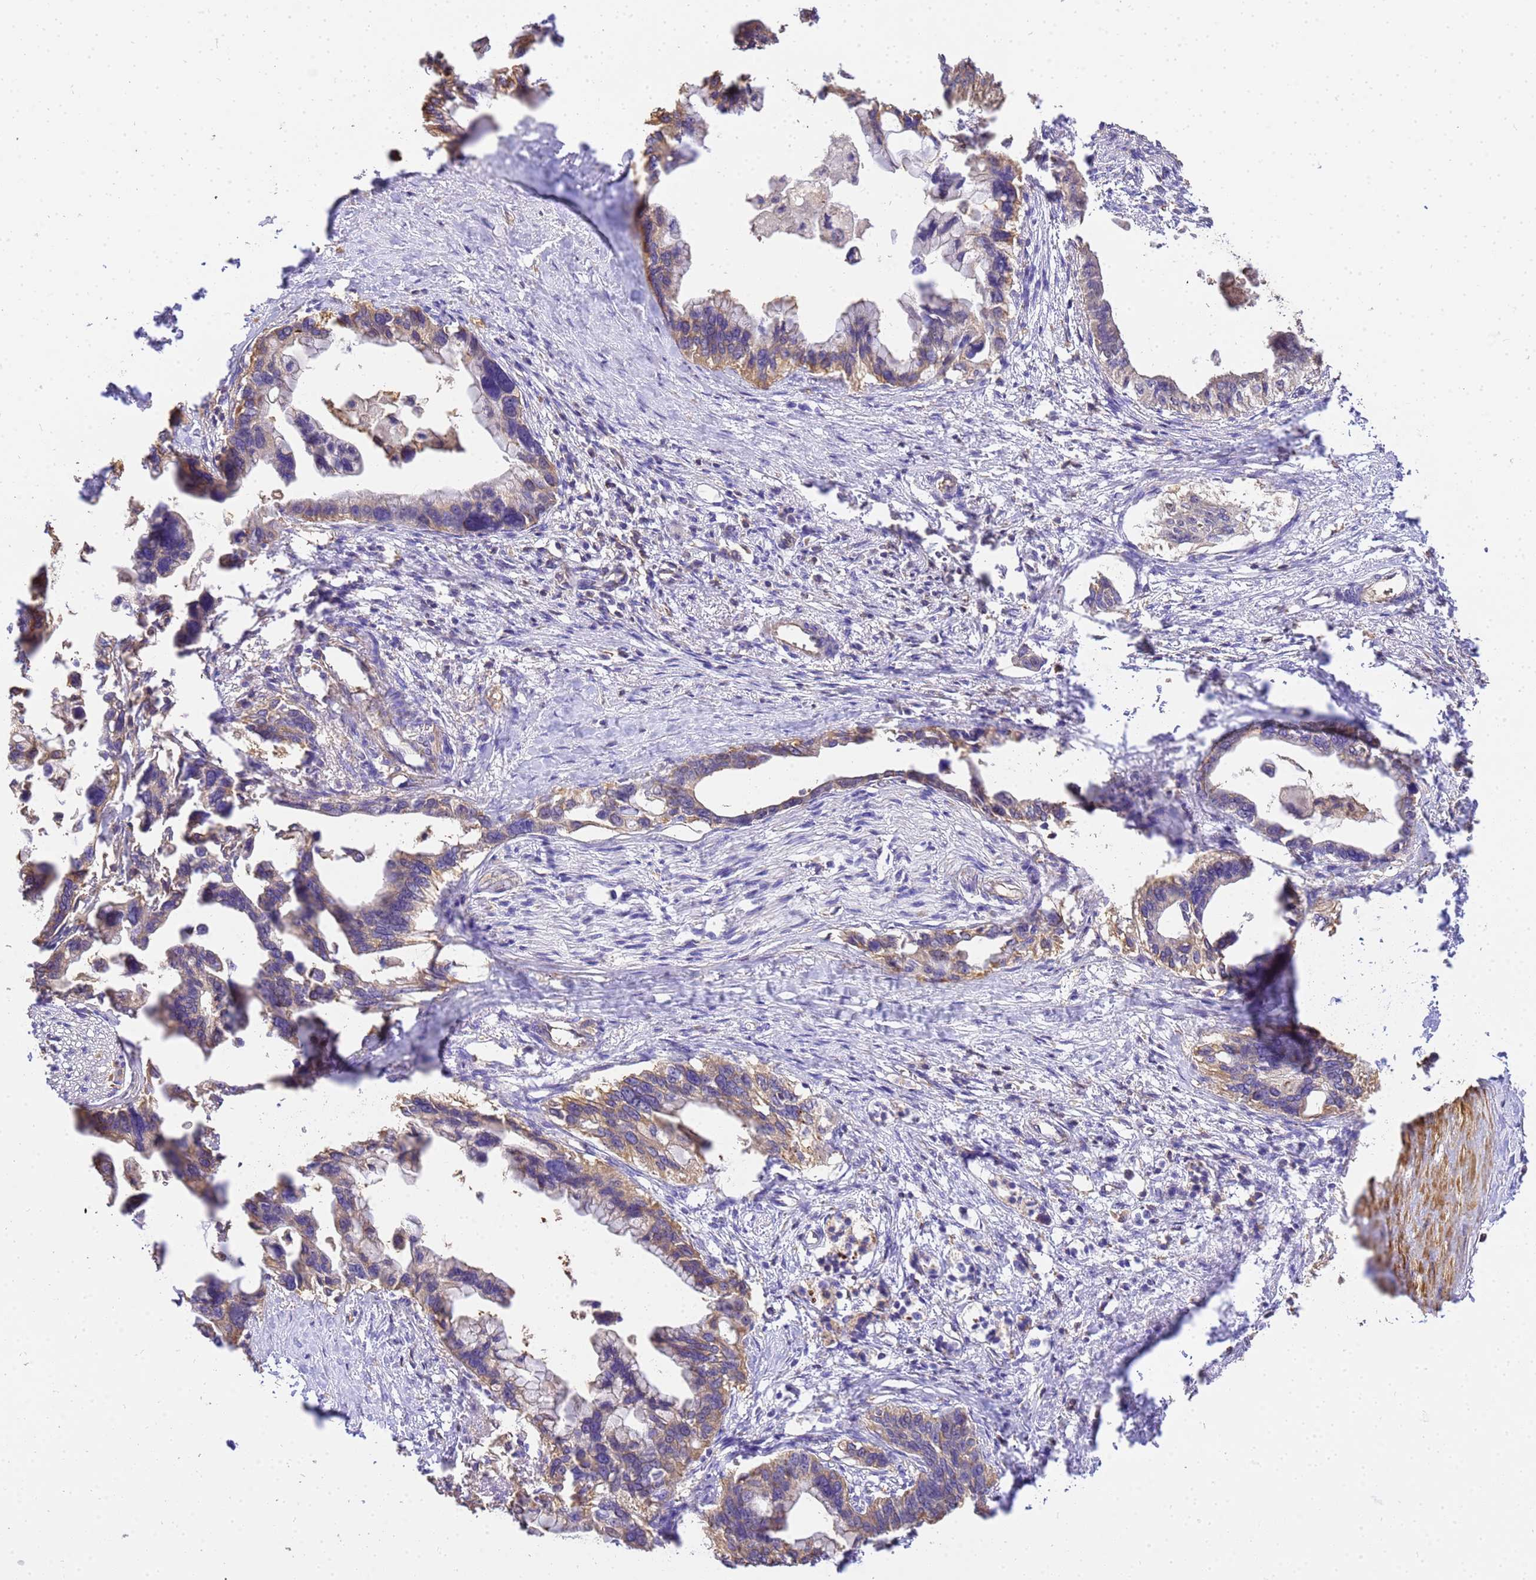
{"staining": {"intensity": "moderate", "quantity": "25%-75%", "location": "cytoplasmic/membranous"}, "tissue": "pancreatic cancer", "cell_type": "Tumor cells", "image_type": "cancer", "snomed": [{"axis": "morphology", "description": "Adenocarcinoma, NOS"}, {"axis": "topography", "description": "Pancreas"}], "caption": "This photomicrograph displays IHC staining of human pancreatic cancer (adenocarcinoma), with medium moderate cytoplasmic/membranous expression in approximately 25%-75% of tumor cells.", "gene": "WDR64", "patient": {"sex": "female", "age": 83}}